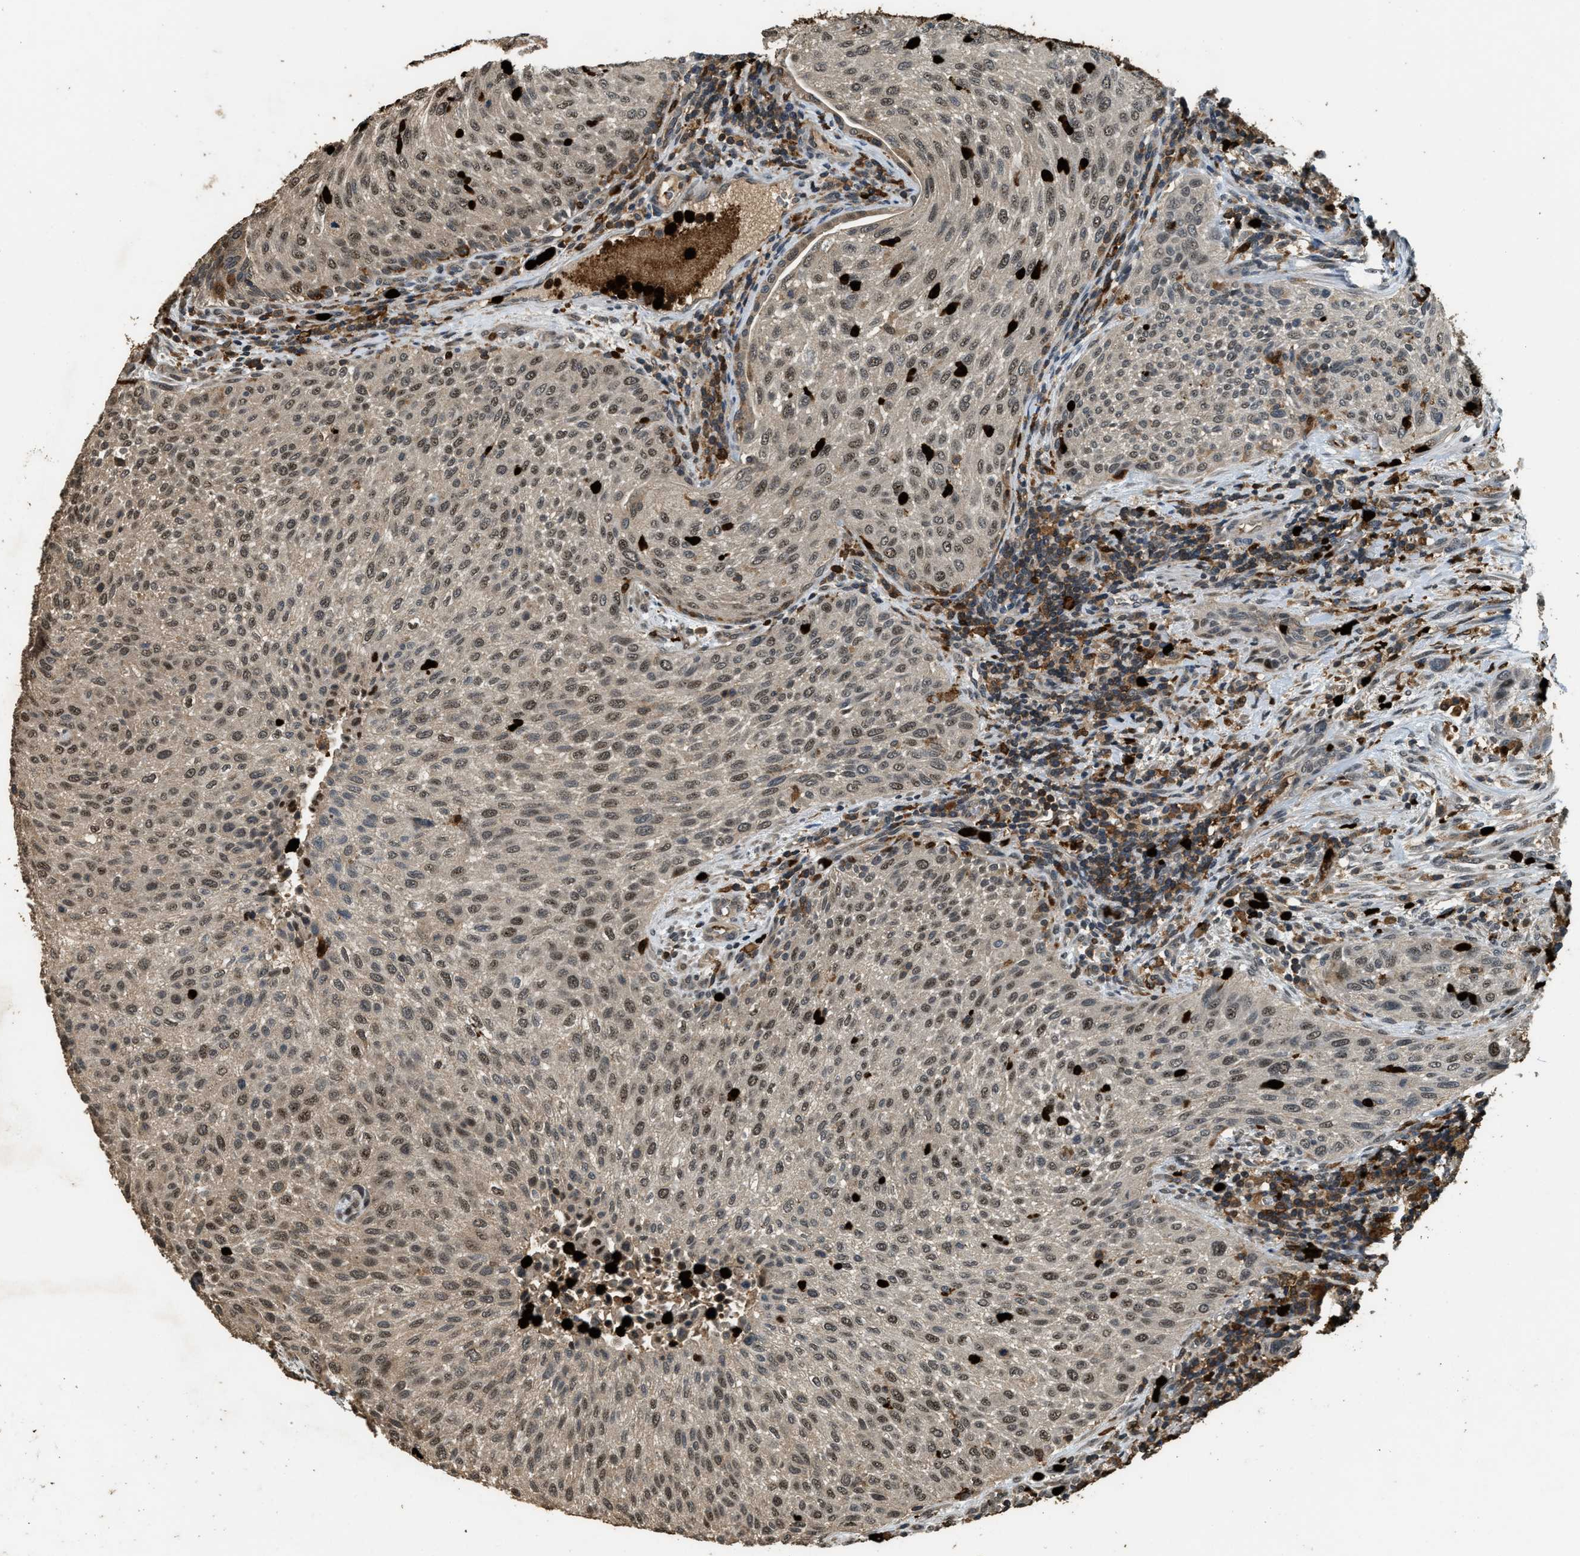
{"staining": {"intensity": "weak", "quantity": ">75%", "location": "nuclear"}, "tissue": "urothelial cancer", "cell_type": "Tumor cells", "image_type": "cancer", "snomed": [{"axis": "morphology", "description": "Urothelial carcinoma, Low grade"}, {"axis": "morphology", "description": "Urothelial carcinoma, High grade"}, {"axis": "topography", "description": "Urinary bladder"}], "caption": "Immunohistochemistry (DAB (3,3'-diaminobenzidine)) staining of urothelial carcinoma (low-grade) demonstrates weak nuclear protein positivity in about >75% of tumor cells.", "gene": "RNF141", "patient": {"sex": "male", "age": 35}}